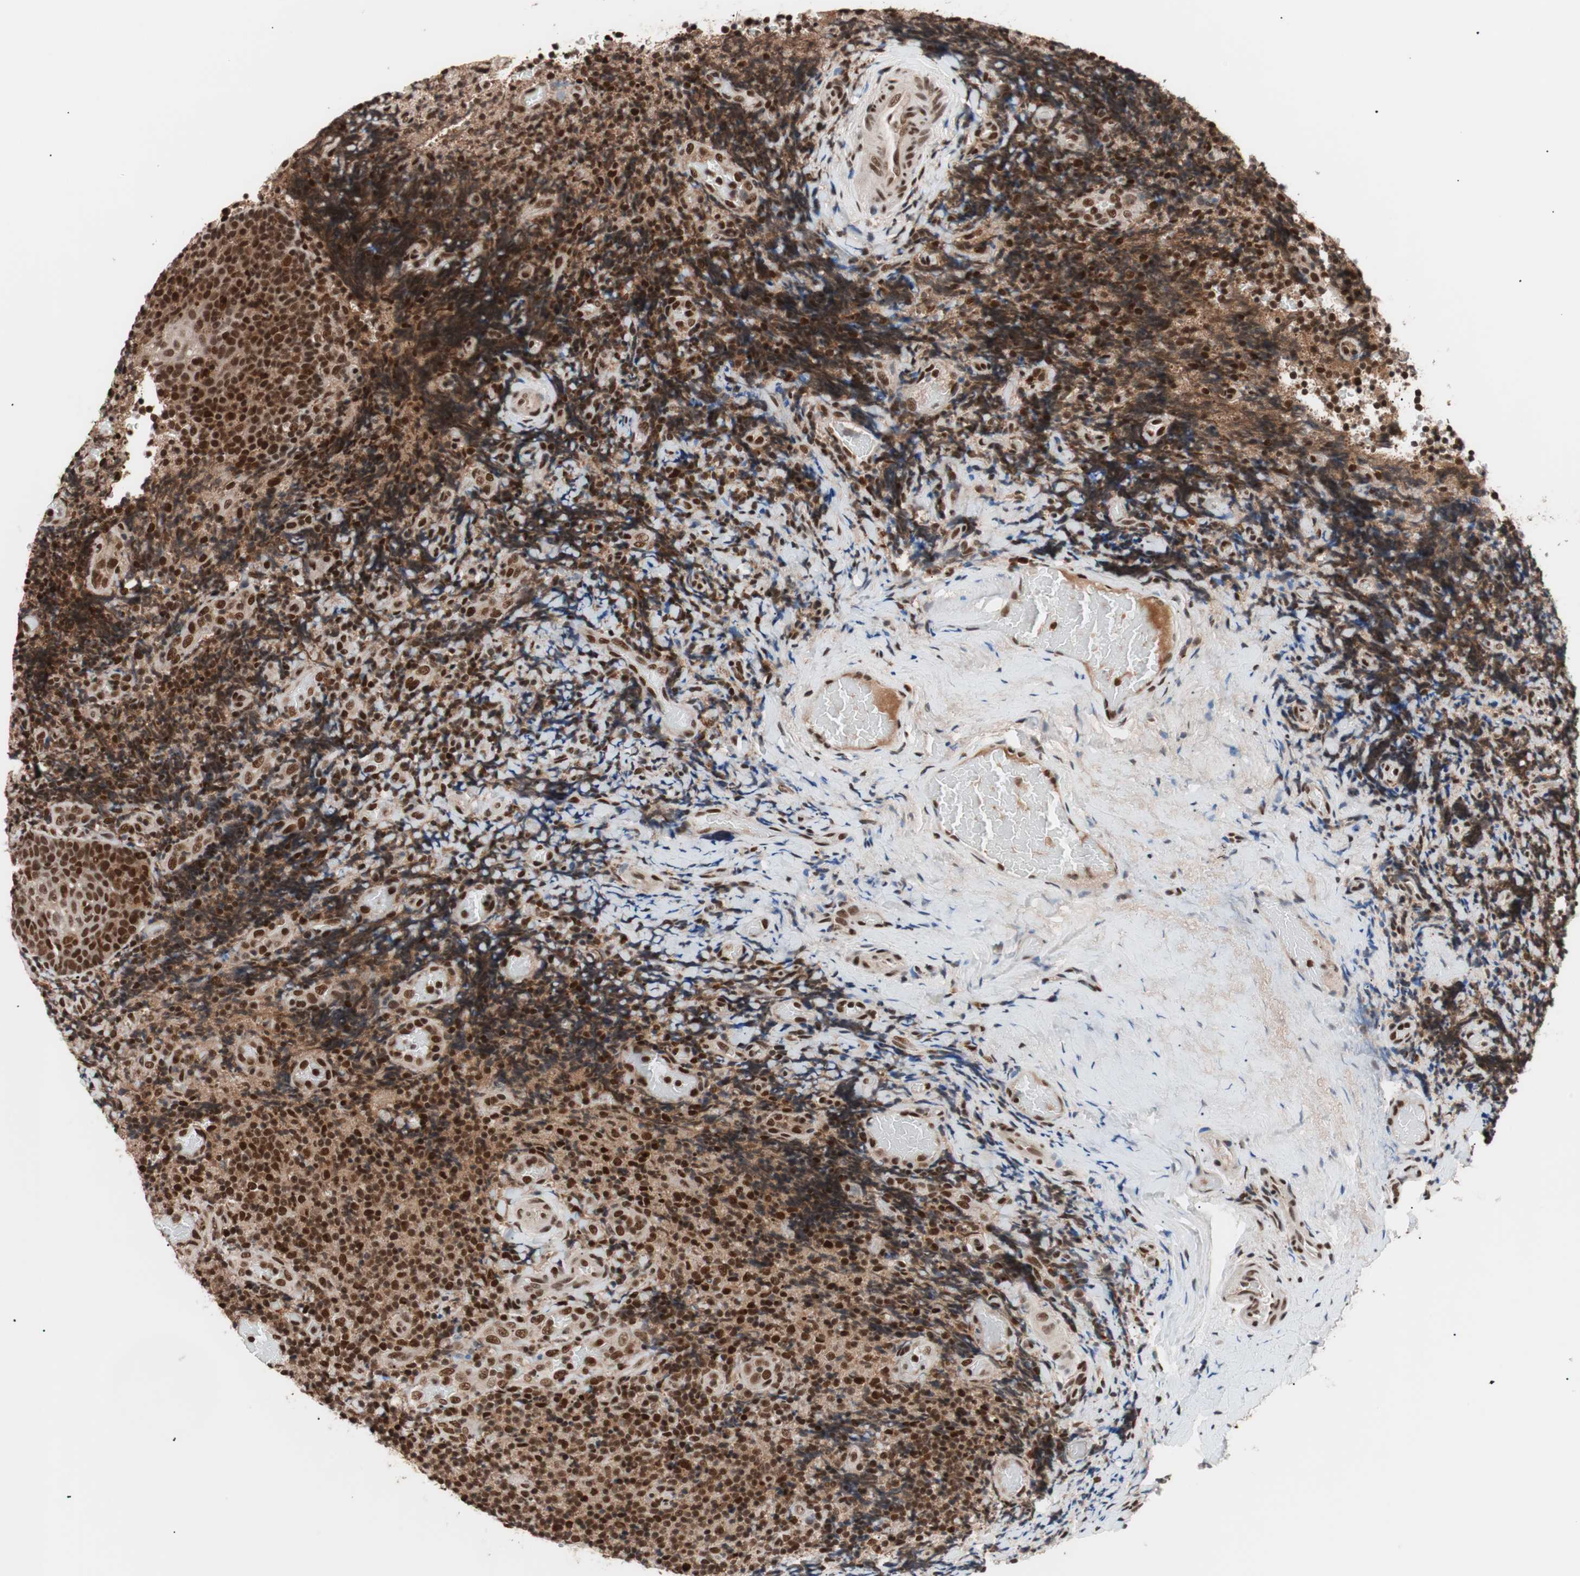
{"staining": {"intensity": "strong", "quantity": ">75%", "location": "nuclear"}, "tissue": "lymphoma", "cell_type": "Tumor cells", "image_type": "cancer", "snomed": [{"axis": "morphology", "description": "Malignant lymphoma, non-Hodgkin's type, High grade"}, {"axis": "topography", "description": "Tonsil"}], "caption": "IHC of human high-grade malignant lymphoma, non-Hodgkin's type exhibits high levels of strong nuclear expression in about >75% of tumor cells. (Brightfield microscopy of DAB IHC at high magnification).", "gene": "CHAMP1", "patient": {"sex": "female", "age": 36}}